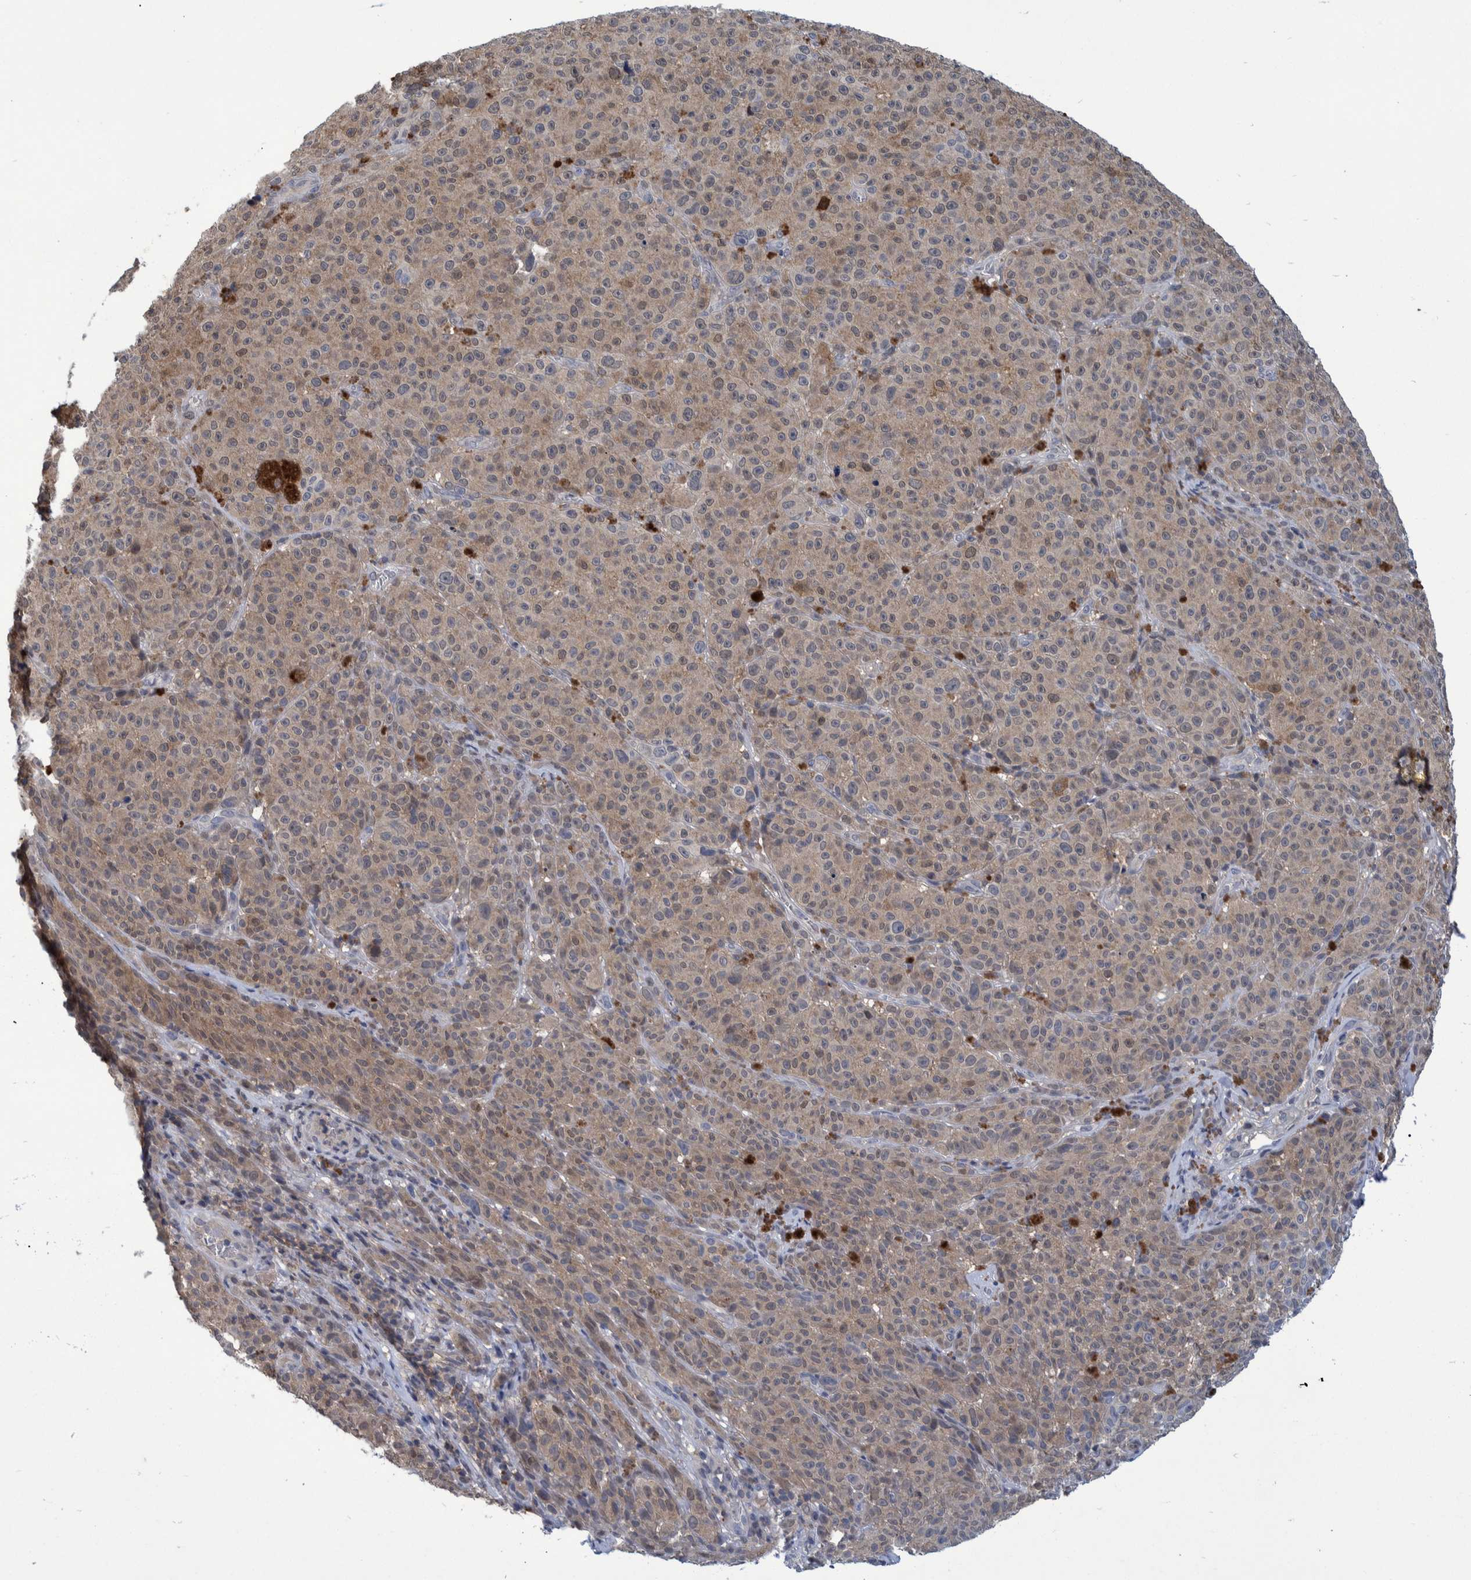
{"staining": {"intensity": "weak", "quantity": "25%-75%", "location": "cytoplasmic/membranous"}, "tissue": "melanoma", "cell_type": "Tumor cells", "image_type": "cancer", "snomed": [{"axis": "morphology", "description": "Malignant melanoma, NOS"}, {"axis": "topography", "description": "Skin"}], "caption": "Malignant melanoma tissue displays weak cytoplasmic/membranous expression in about 25%-75% of tumor cells, visualized by immunohistochemistry. (IHC, brightfield microscopy, high magnification).", "gene": "PCYT2", "patient": {"sex": "female", "age": 82}}